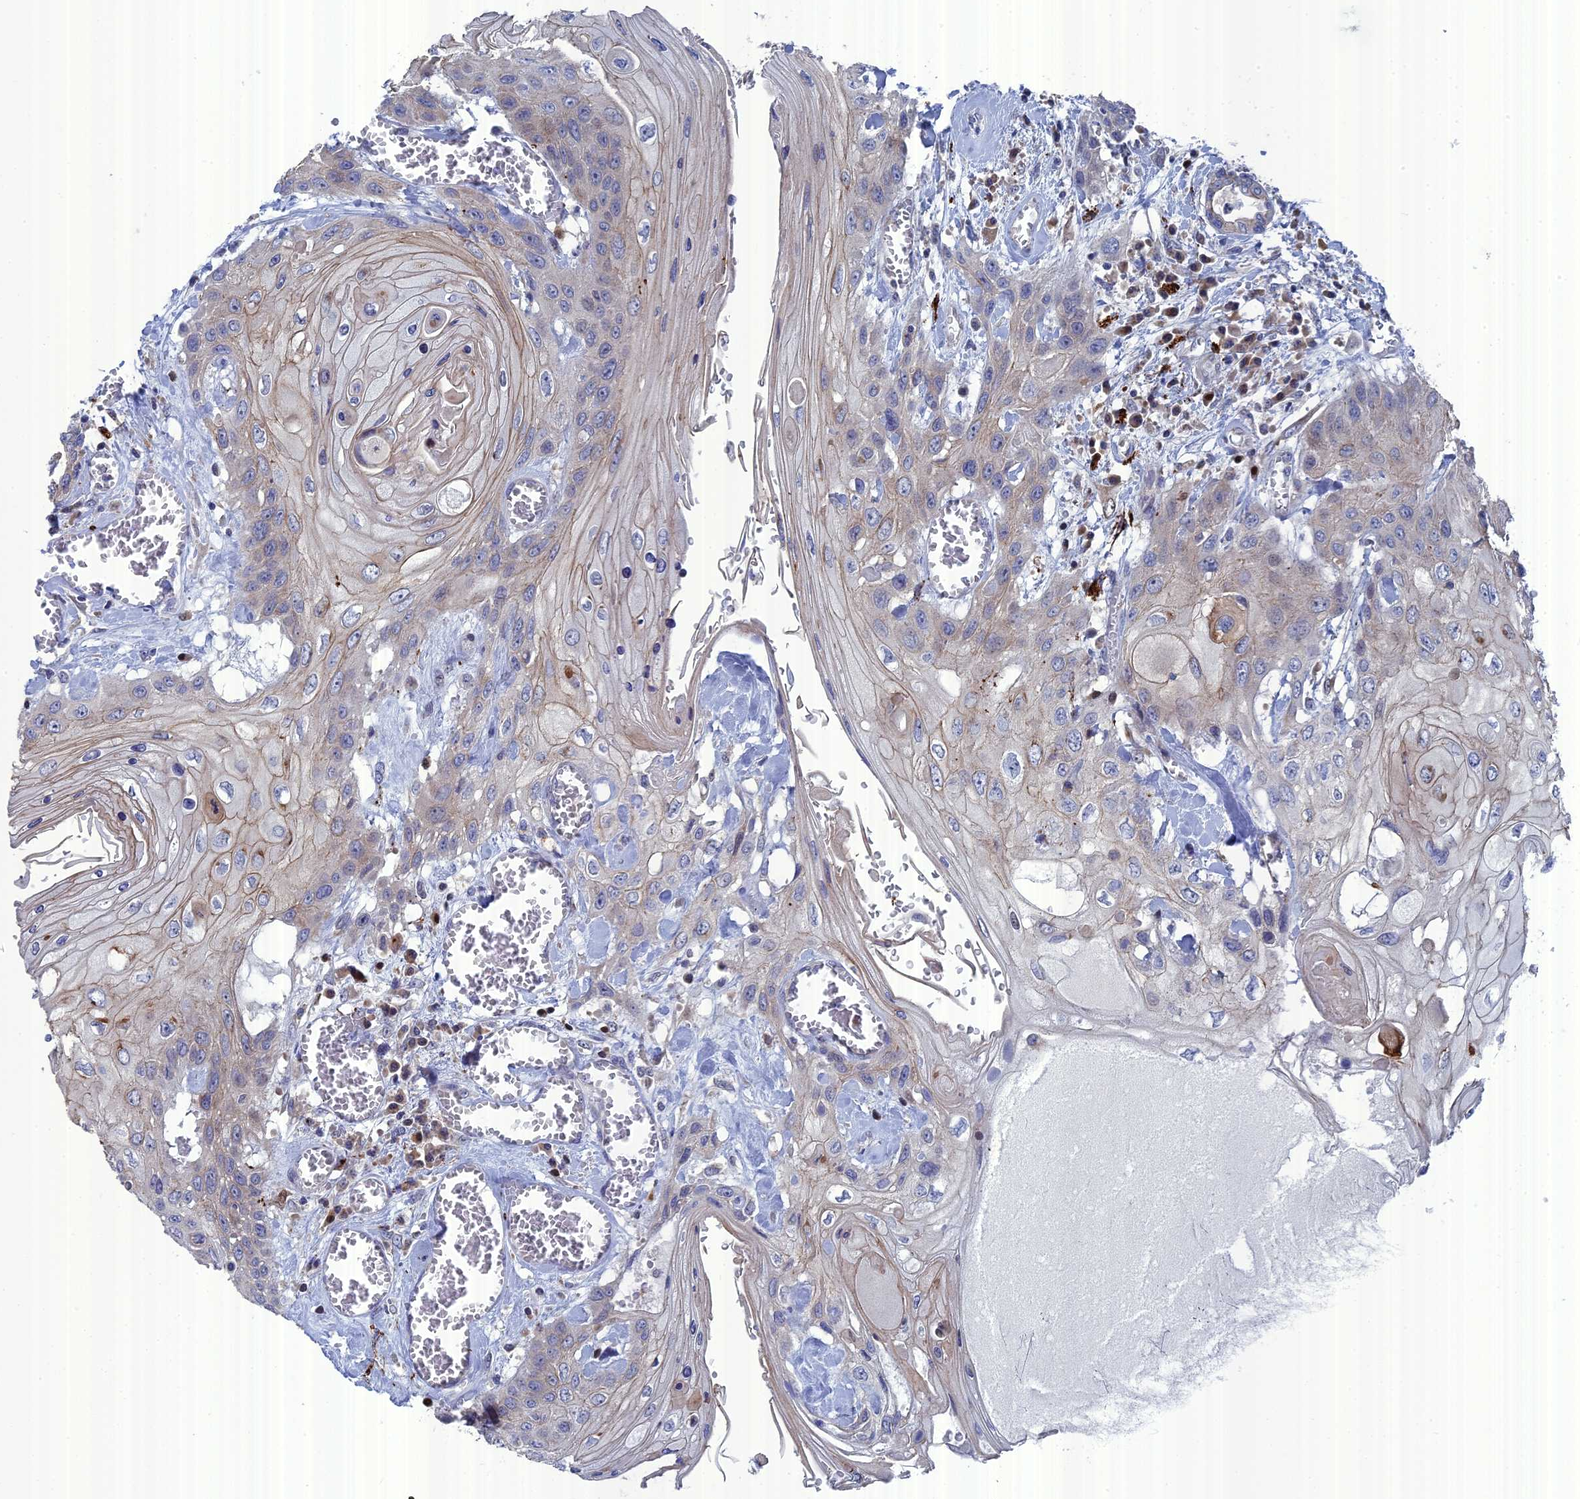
{"staining": {"intensity": "weak", "quantity": "<25%", "location": "cytoplasmic/membranous"}, "tissue": "head and neck cancer", "cell_type": "Tumor cells", "image_type": "cancer", "snomed": [{"axis": "morphology", "description": "Squamous cell carcinoma, NOS"}, {"axis": "topography", "description": "Head-Neck"}], "caption": "Immunohistochemistry of human squamous cell carcinoma (head and neck) demonstrates no expression in tumor cells.", "gene": "TMEM161A", "patient": {"sex": "female", "age": 43}}